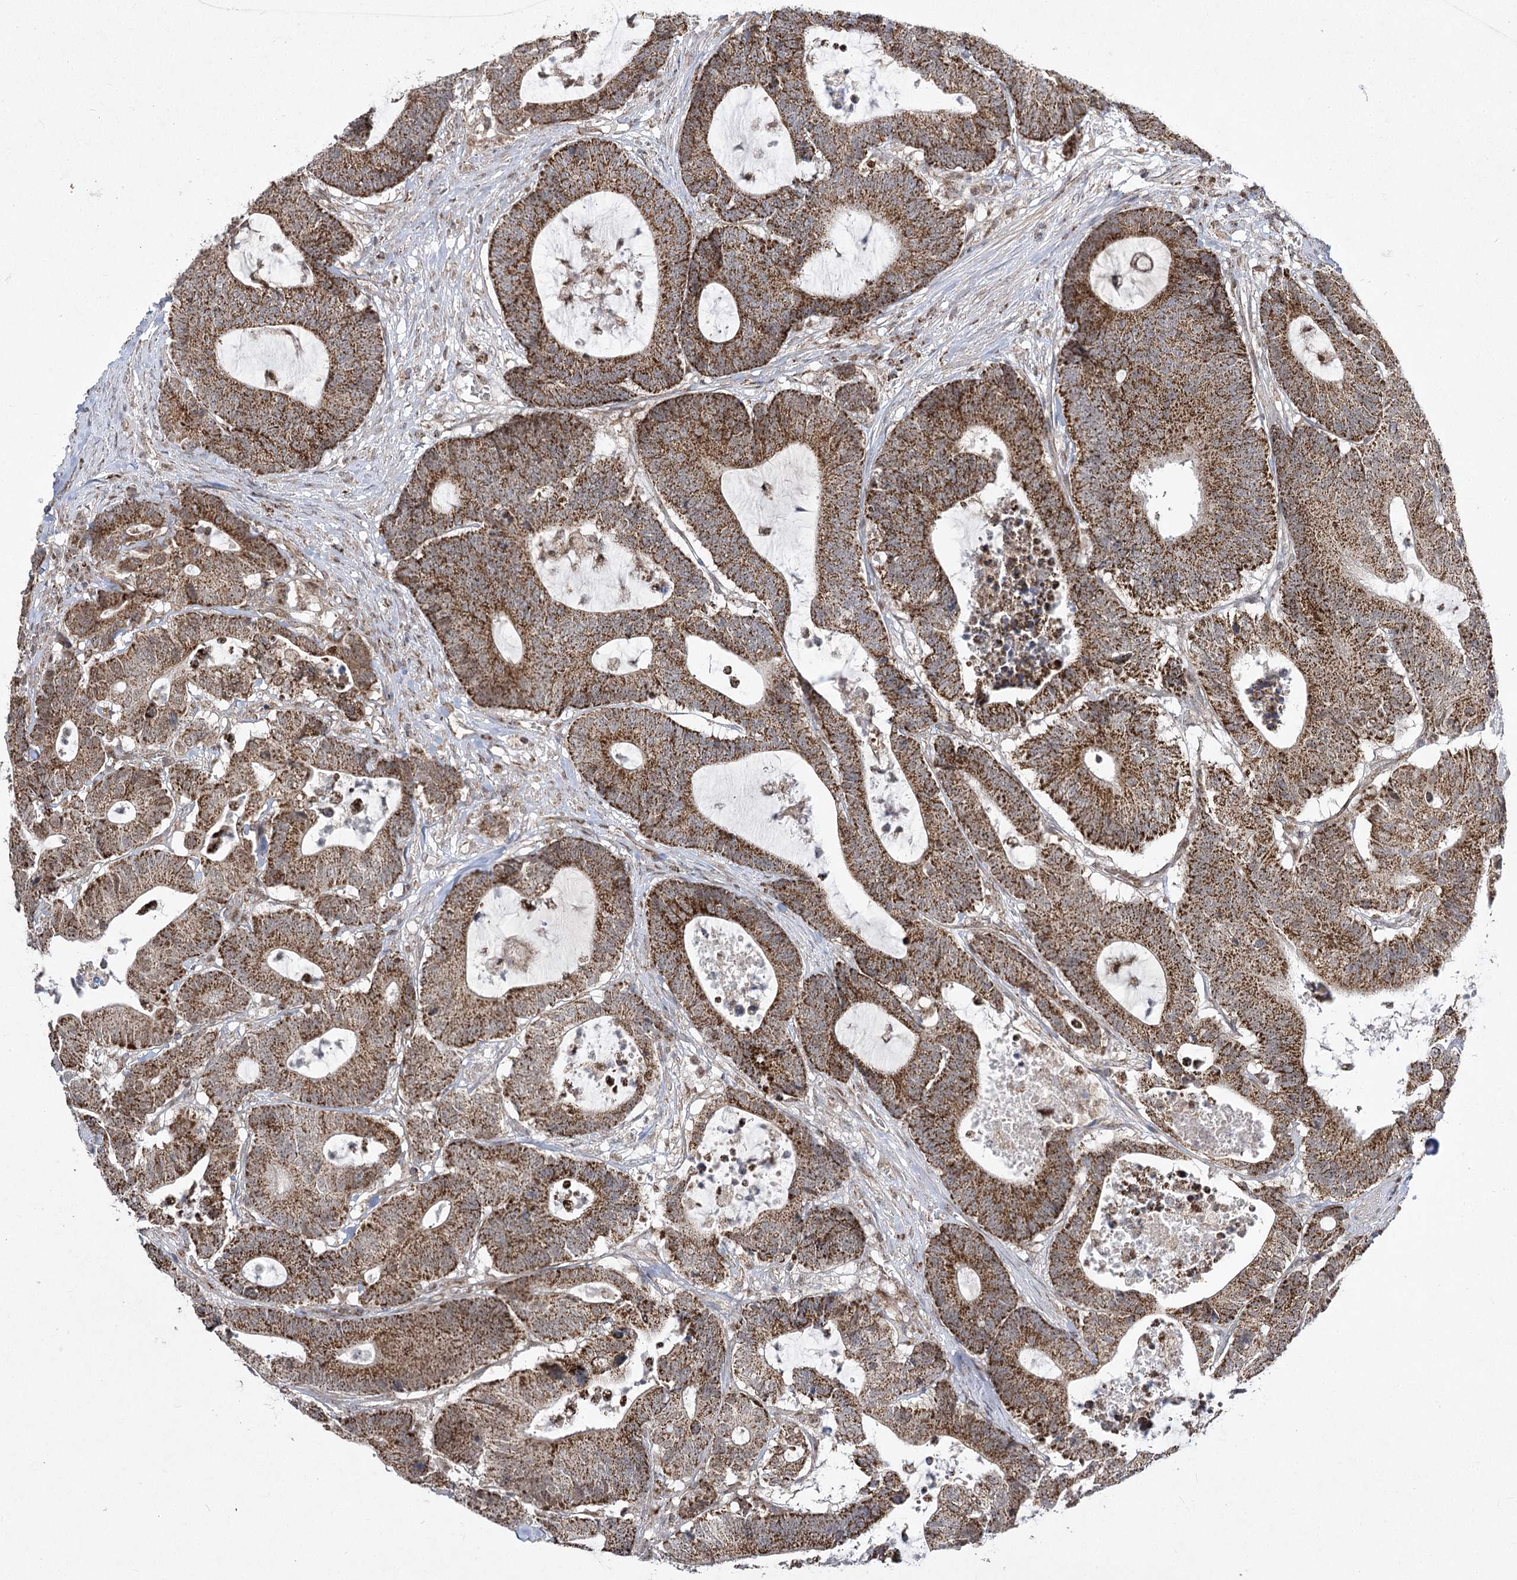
{"staining": {"intensity": "strong", "quantity": ">75%", "location": "cytoplasmic/membranous"}, "tissue": "colorectal cancer", "cell_type": "Tumor cells", "image_type": "cancer", "snomed": [{"axis": "morphology", "description": "Adenocarcinoma, NOS"}, {"axis": "topography", "description": "Colon"}], "caption": "Tumor cells show high levels of strong cytoplasmic/membranous expression in approximately >75% of cells in colorectal adenocarcinoma. (DAB (3,3'-diaminobenzidine) IHC with brightfield microscopy, high magnification).", "gene": "SLC4A1AP", "patient": {"sex": "female", "age": 84}}